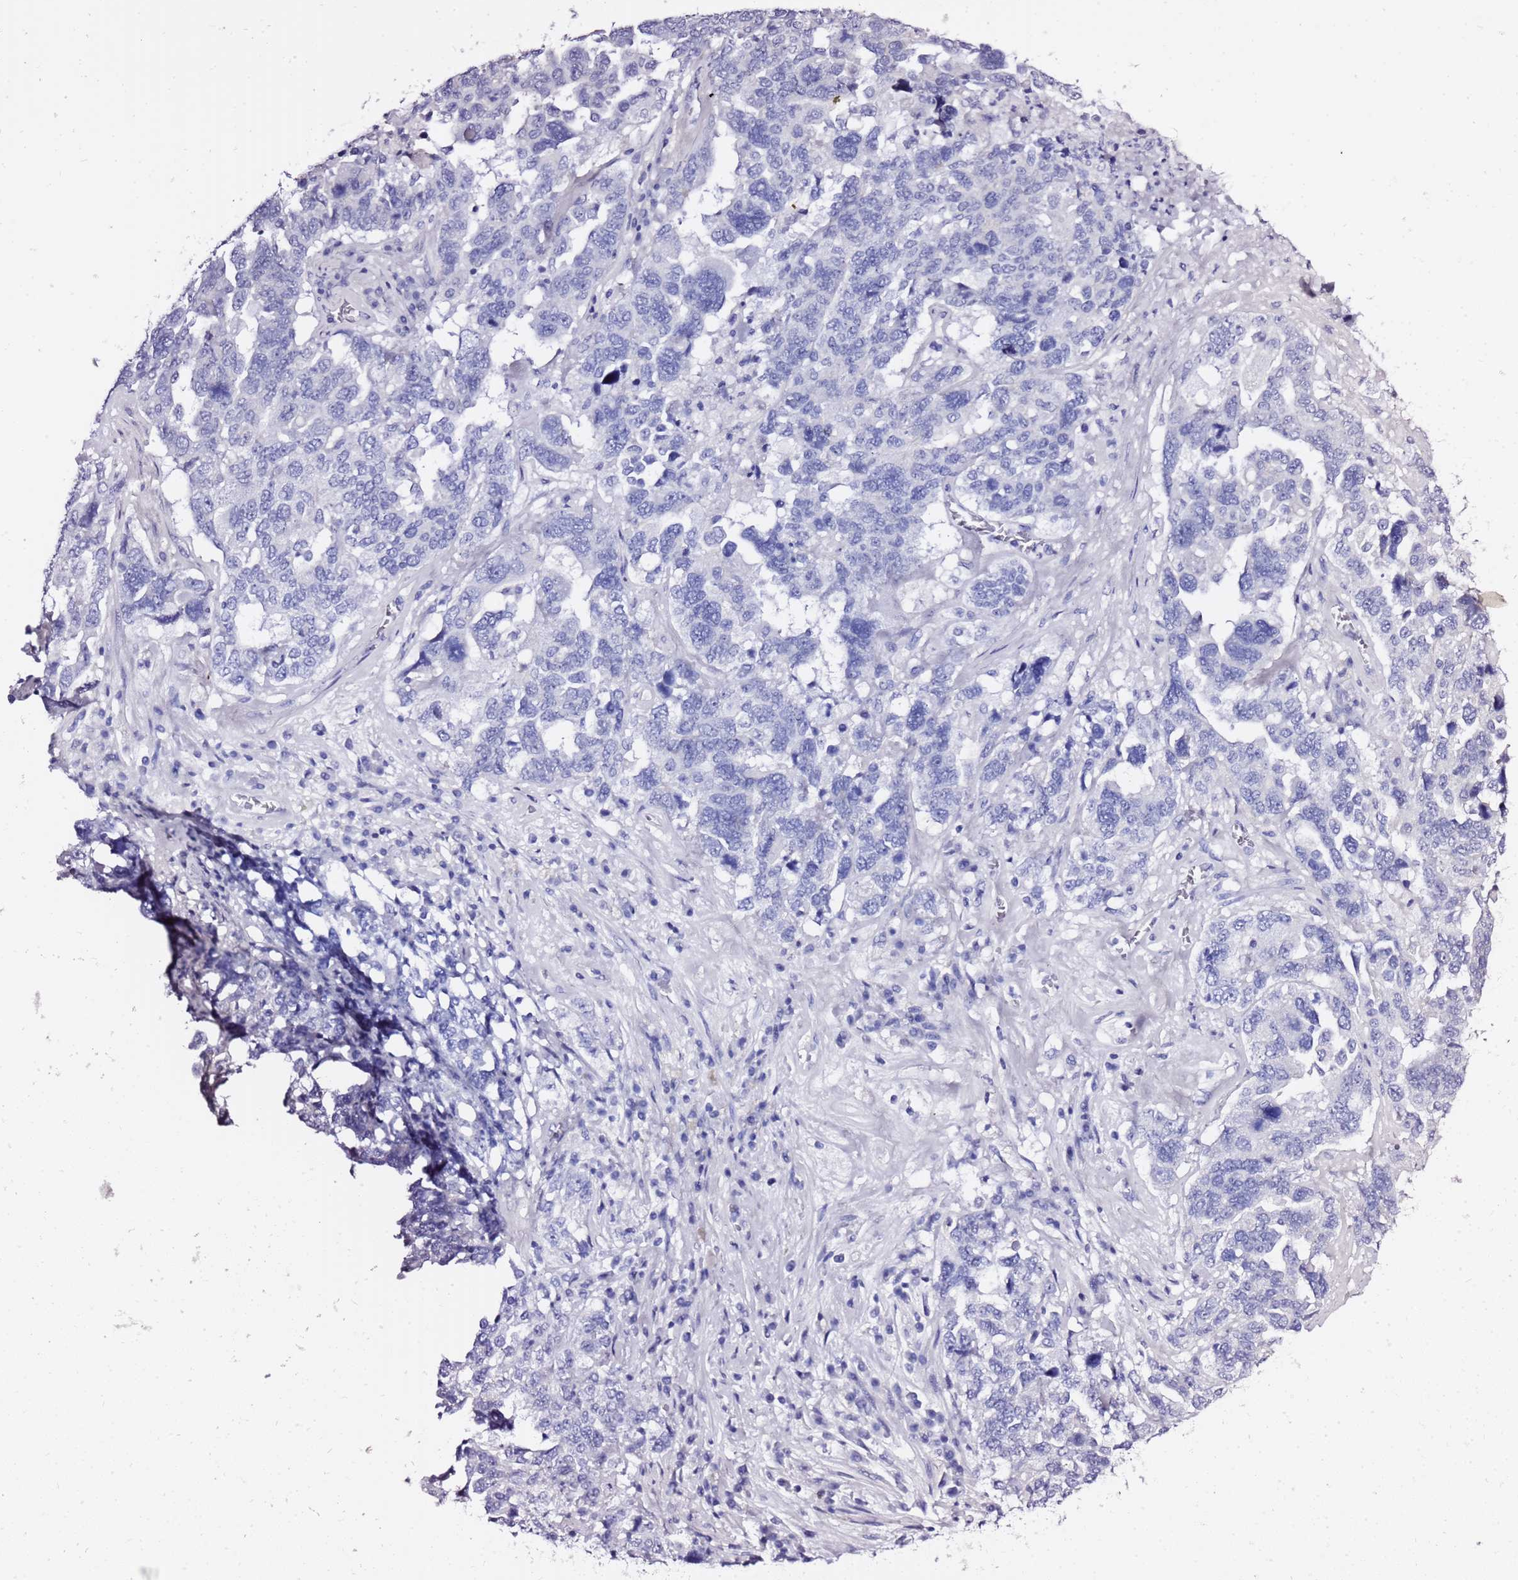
{"staining": {"intensity": "negative", "quantity": "none", "location": "none"}, "tissue": "ovarian cancer", "cell_type": "Tumor cells", "image_type": "cancer", "snomed": [{"axis": "morphology", "description": "Carcinoma, endometroid"}, {"axis": "topography", "description": "Ovary"}], "caption": "This micrograph is of ovarian endometroid carcinoma stained with immunohistochemistry to label a protein in brown with the nuclei are counter-stained blue. There is no positivity in tumor cells. (DAB (3,3'-diaminobenzidine) IHC visualized using brightfield microscopy, high magnification).", "gene": "LIPF", "patient": {"sex": "female", "age": 62}}